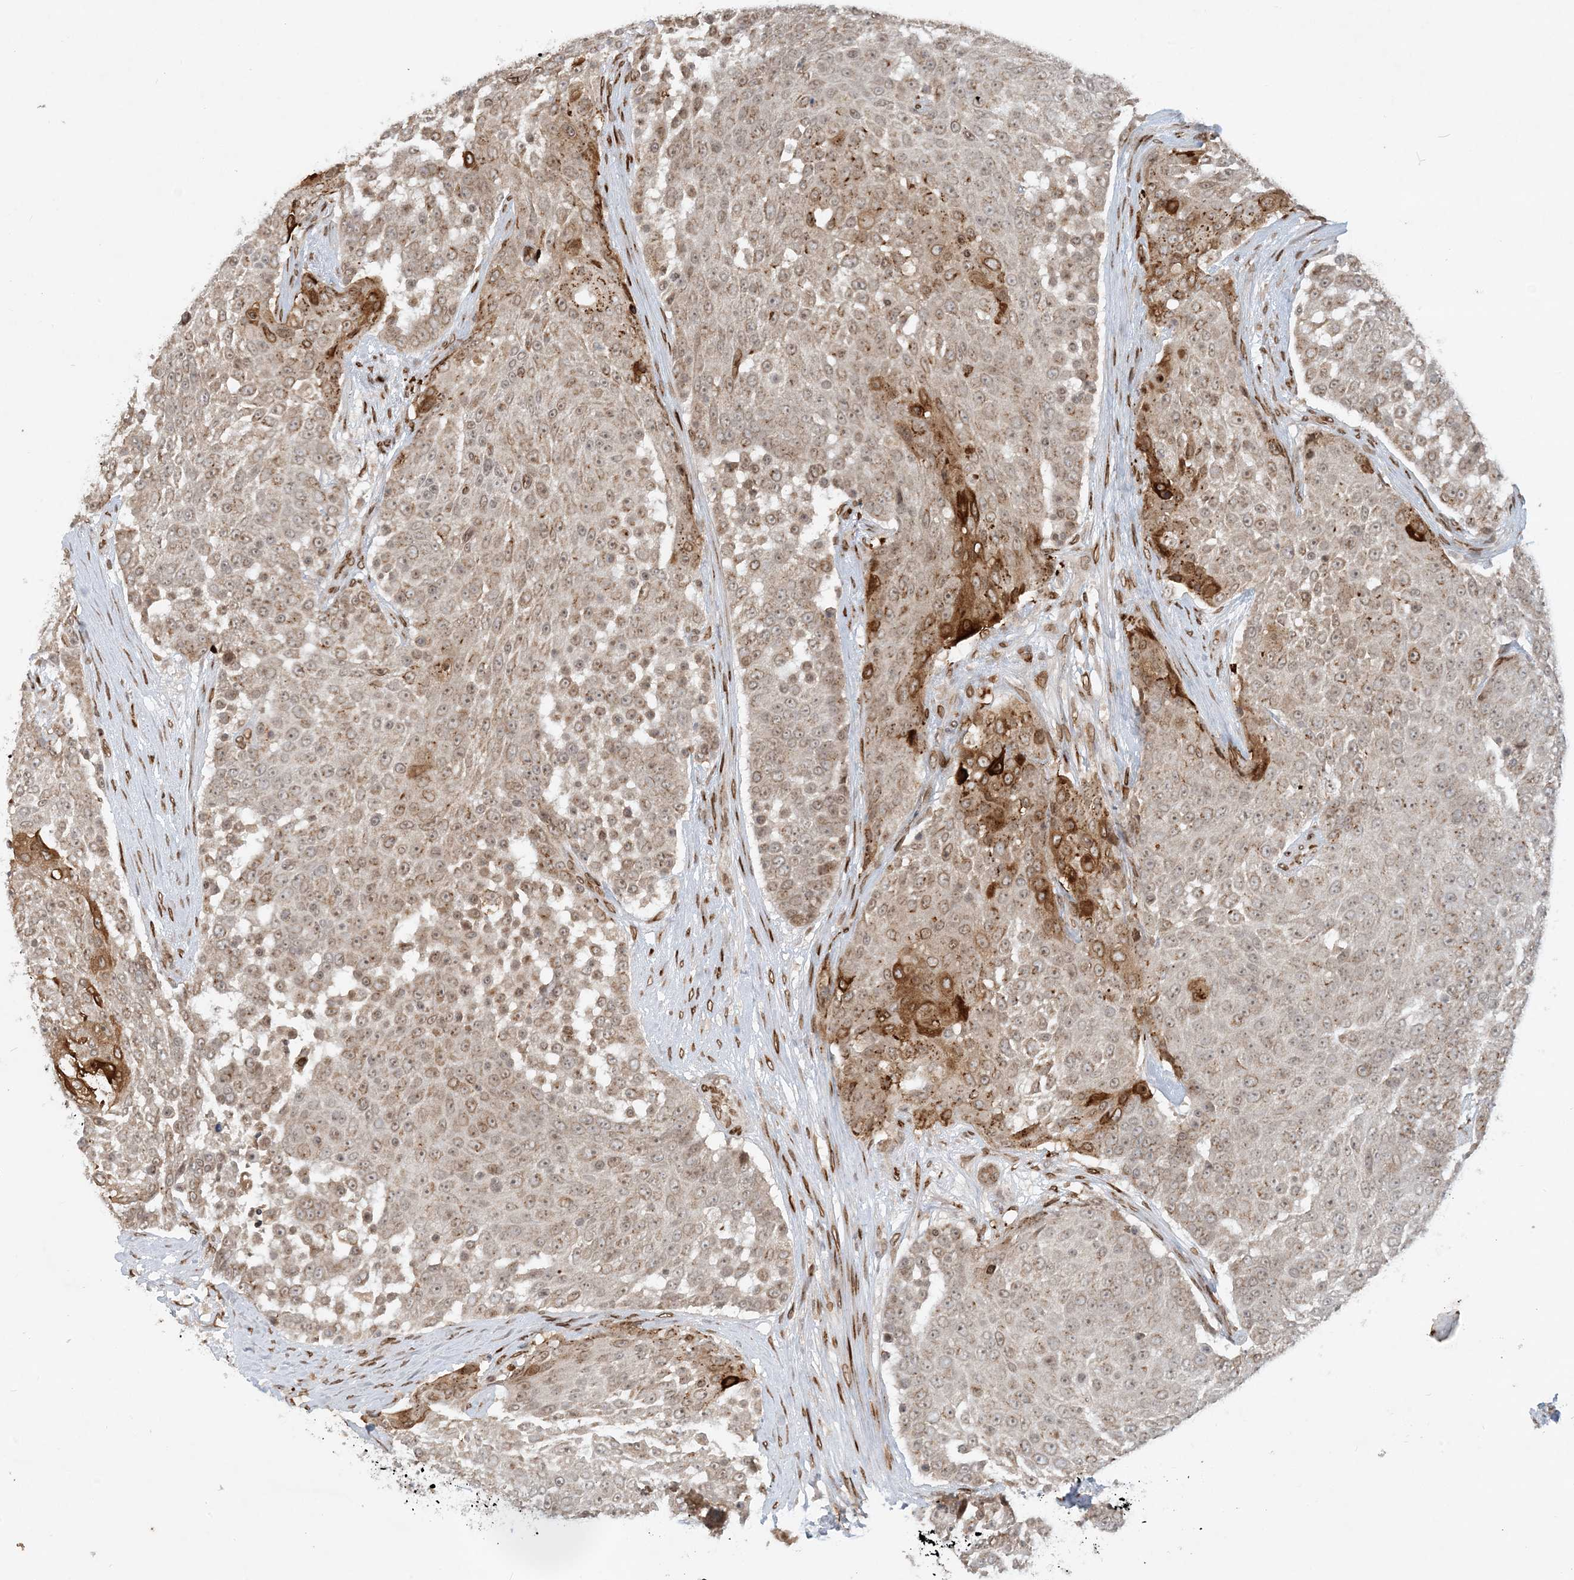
{"staining": {"intensity": "strong", "quantity": "<25%", "location": "cytoplasmic/membranous,nuclear"}, "tissue": "urothelial cancer", "cell_type": "Tumor cells", "image_type": "cancer", "snomed": [{"axis": "morphology", "description": "Urothelial carcinoma, High grade"}, {"axis": "topography", "description": "Urinary bladder"}], "caption": "Brown immunohistochemical staining in human high-grade urothelial carcinoma demonstrates strong cytoplasmic/membranous and nuclear expression in approximately <25% of tumor cells.", "gene": "SLC35A2", "patient": {"sex": "female", "age": 63}}